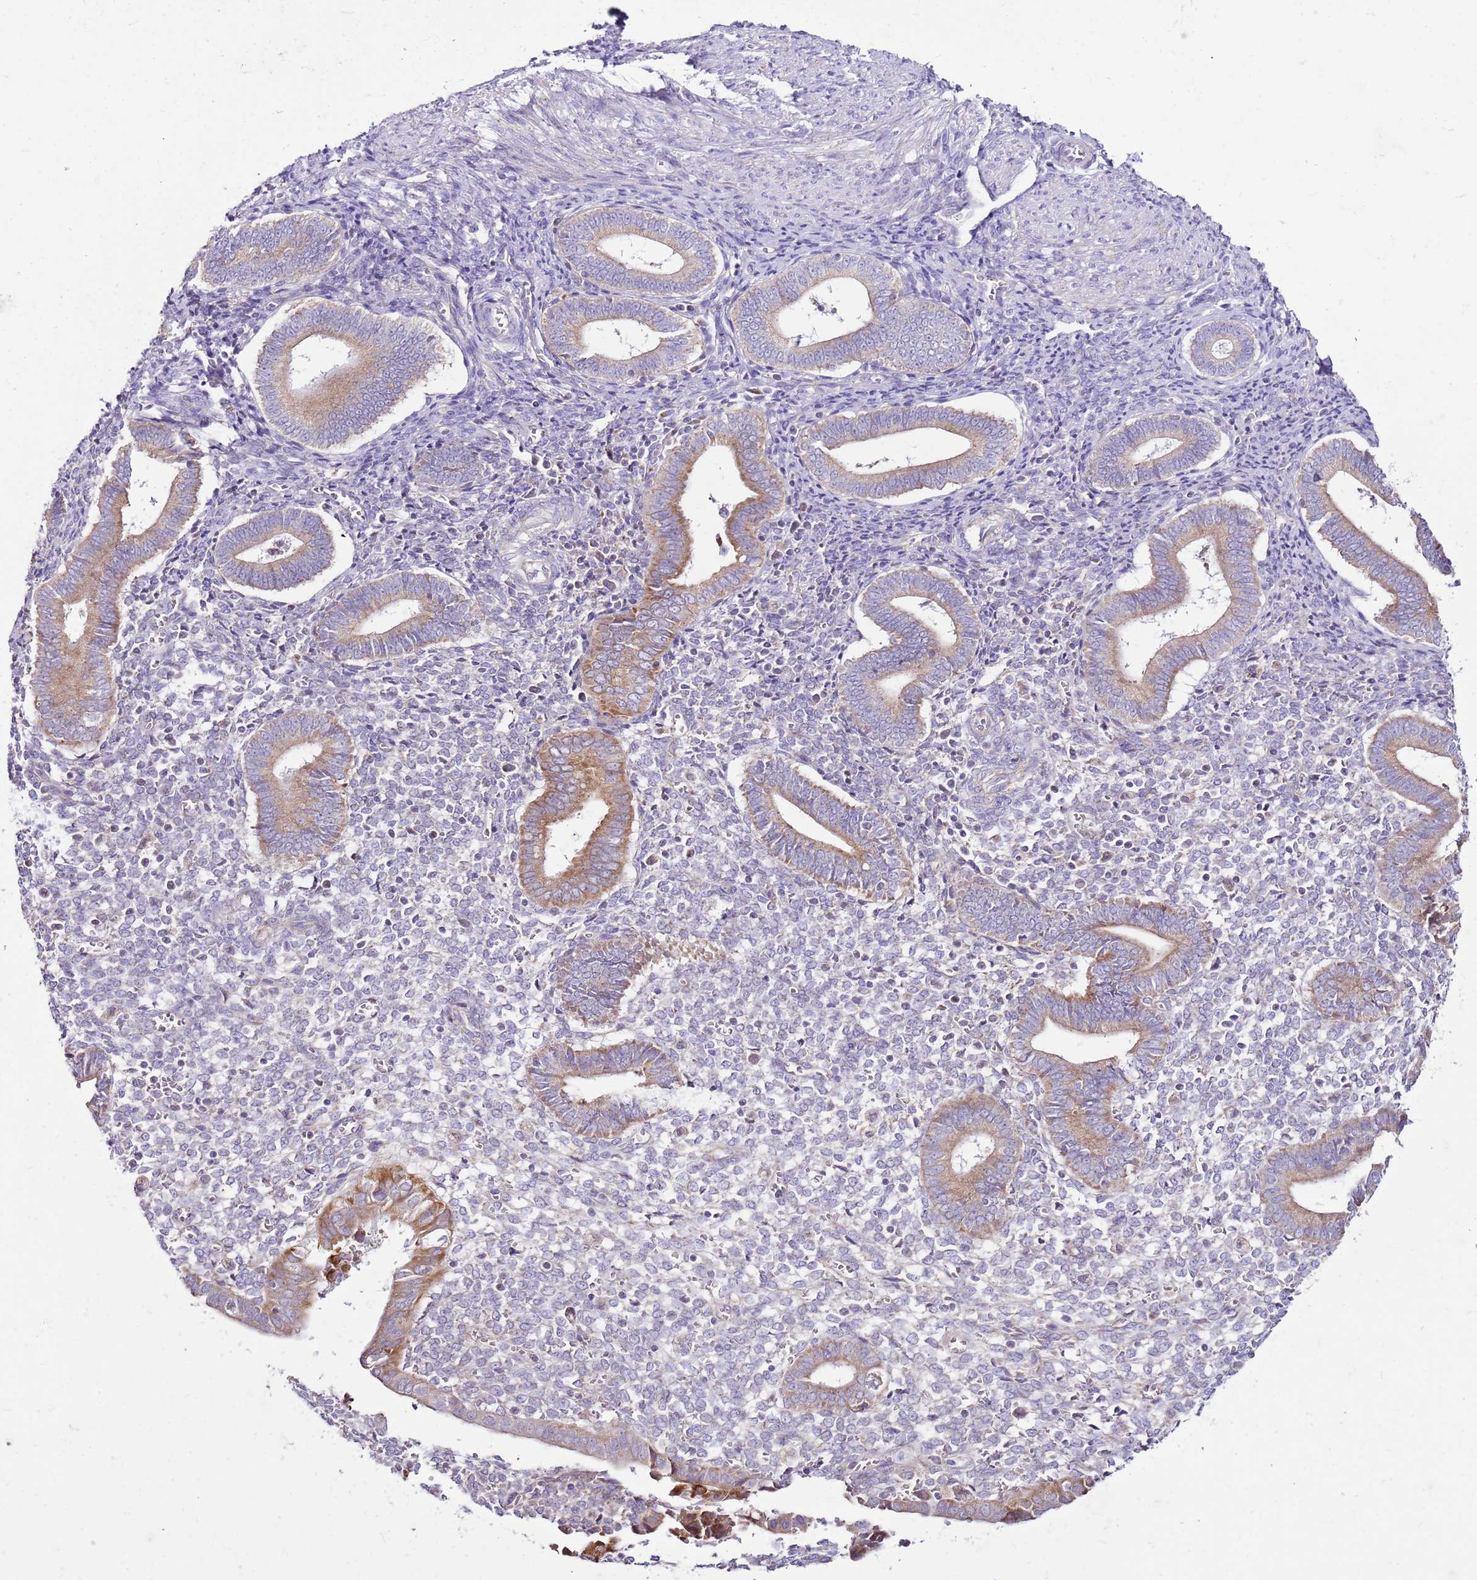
{"staining": {"intensity": "negative", "quantity": "none", "location": "none"}, "tissue": "endometrium", "cell_type": "Cells in endometrial stroma", "image_type": "normal", "snomed": [{"axis": "morphology", "description": "Normal tissue, NOS"}, {"axis": "topography", "description": "Other"}, {"axis": "topography", "description": "Endometrium"}], "caption": "Human endometrium stained for a protein using immunohistochemistry (IHC) shows no staining in cells in endometrial stroma.", "gene": "MRPL36", "patient": {"sex": "female", "age": 44}}